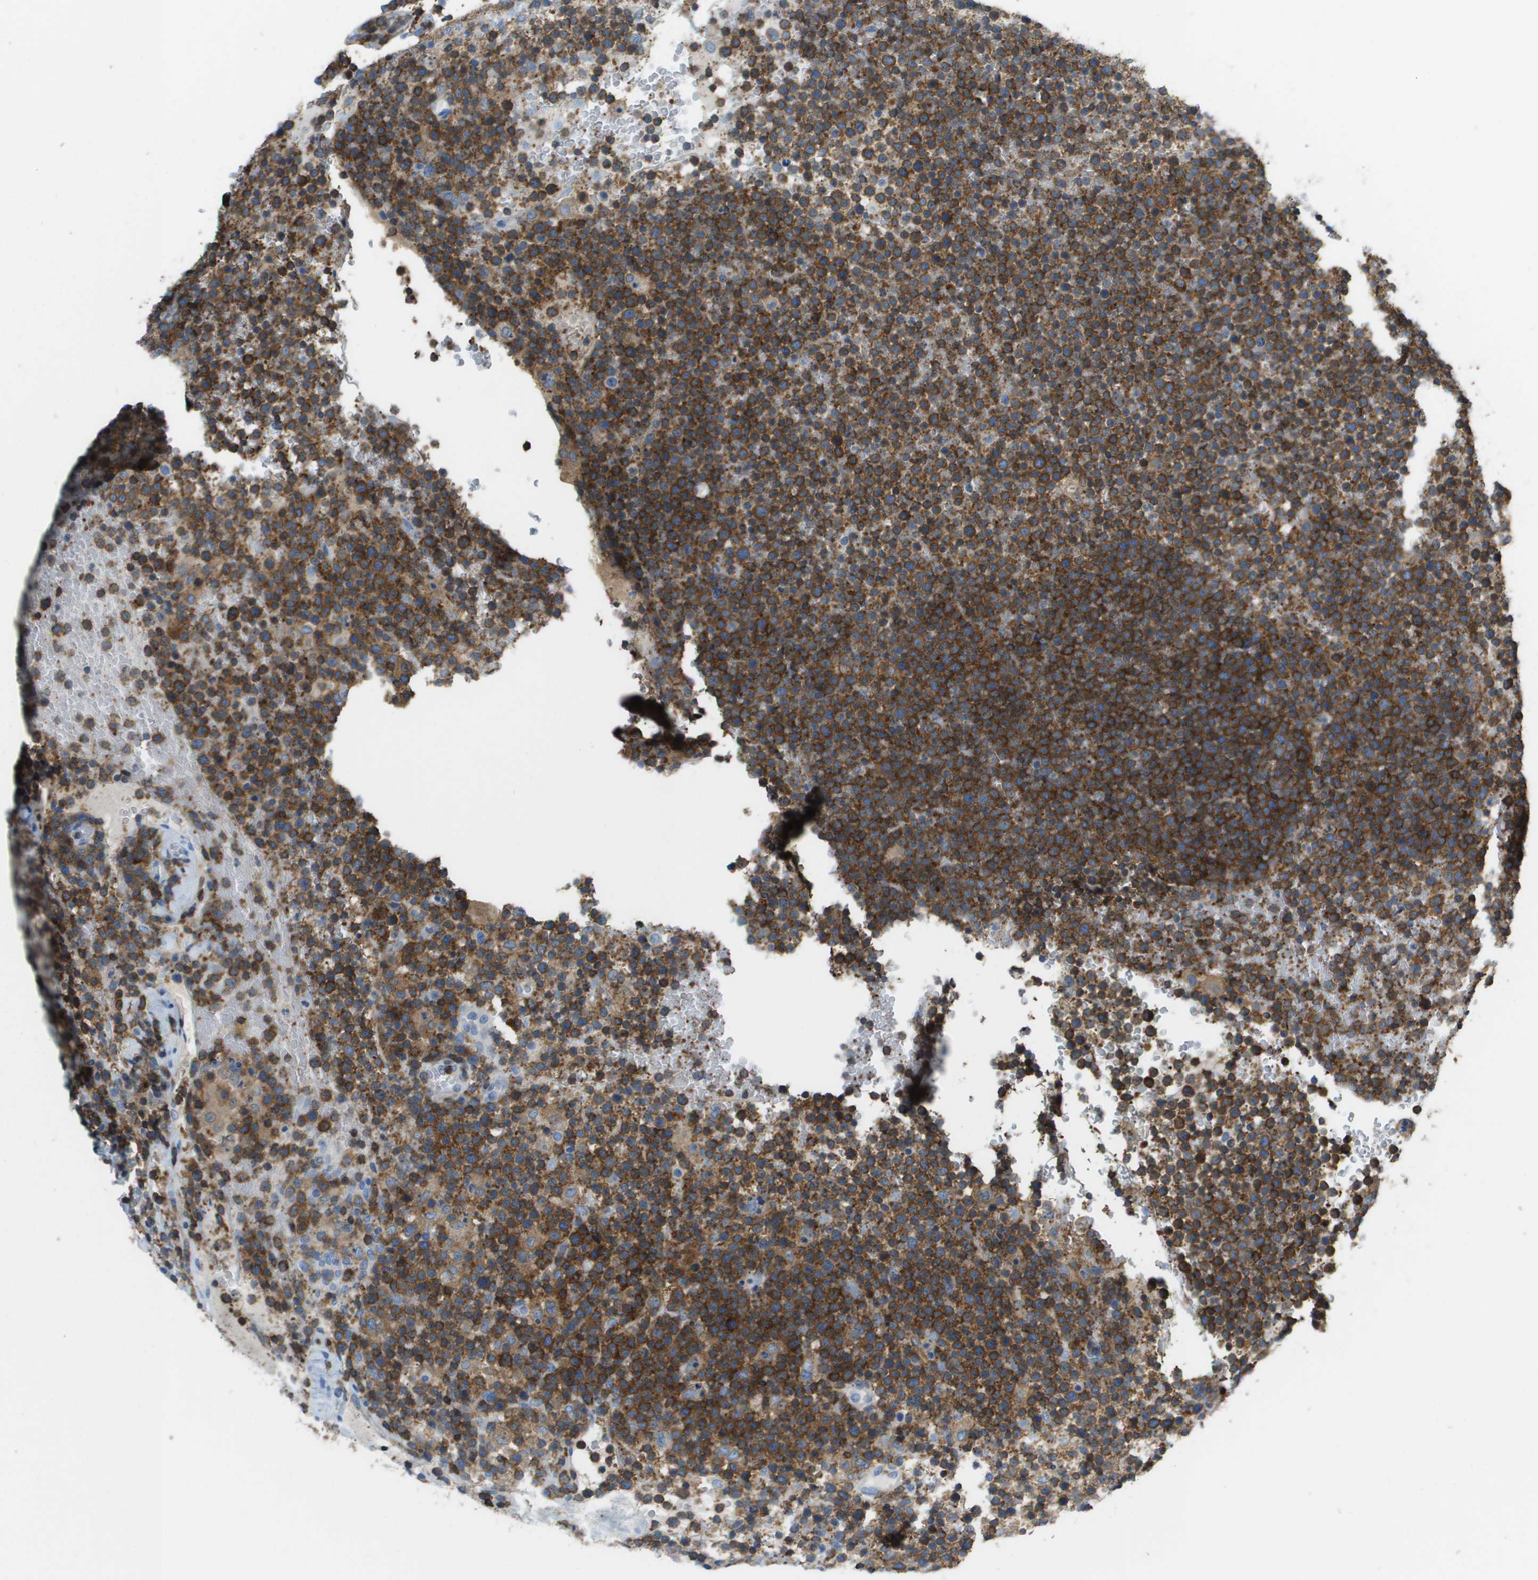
{"staining": {"intensity": "strong", "quantity": ">75%", "location": "cytoplasmic/membranous"}, "tissue": "lymphoma", "cell_type": "Tumor cells", "image_type": "cancer", "snomed": [{"axis": "morphology", "description": "Malignant lymphoma, non-Hodgkin's type, High grade"}, {"axis": "topography", "description": "Lymph node"}], "caption": "DAB (3,3'-diaminobenzidine) immunohistochemical staining of lymphoma shows strong cytoplasmic/membranous protein staining in about >75% of tumor cells.", "gene": "APBB1IP", "patient": {"sex": "male", "age": 61}}